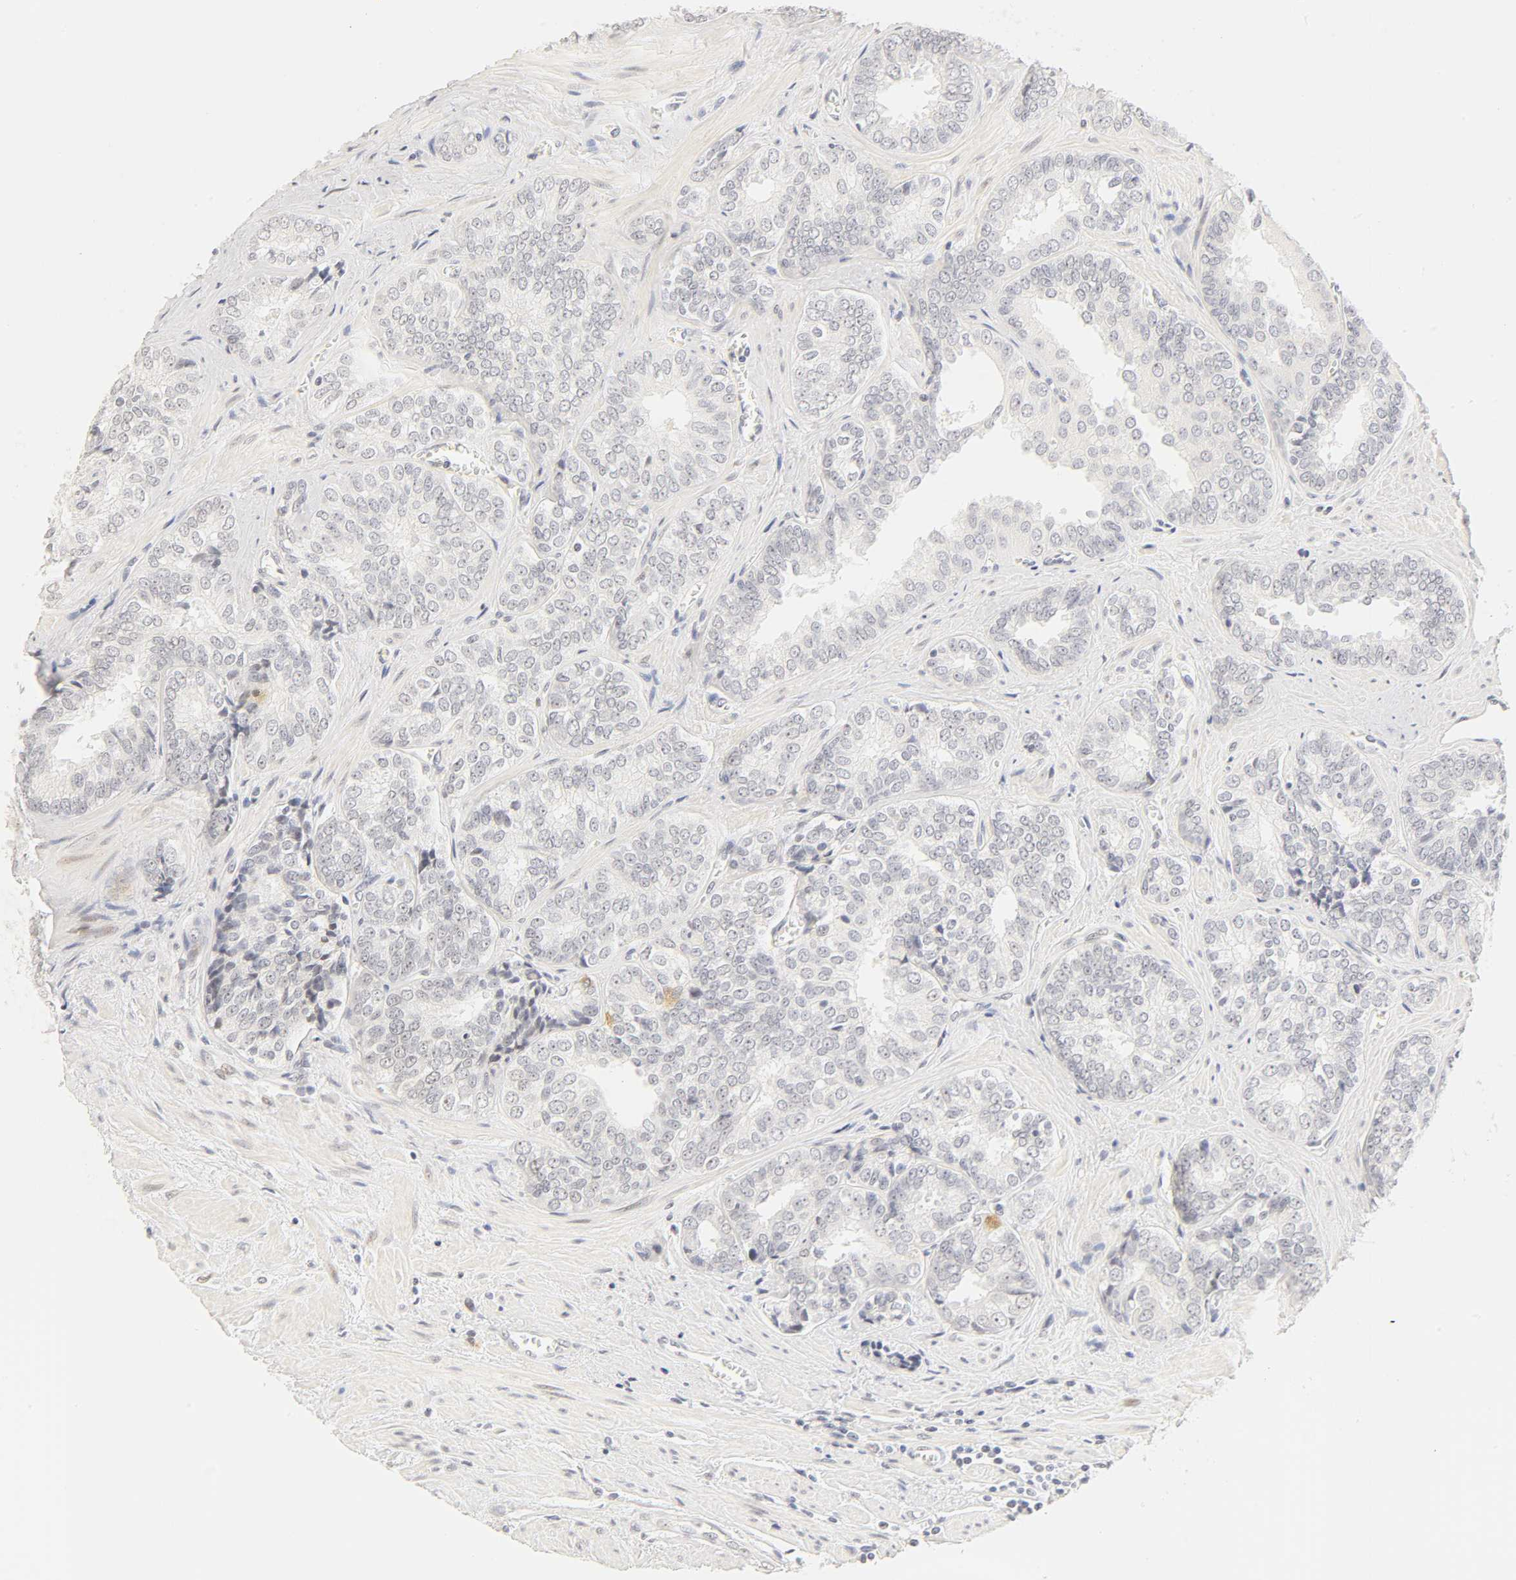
{"staining": {"intensity": "negative", "quantity": "none", "location": "none"}, "tissue": "prostate cancer", "cell_type": "Tumor cells", "image_type": "cancer", "snomed": [{"axis": "morphology", "description": "Adenocarcinoma, High grade"}, {"axis": "topography", "description": "Prostate"}], "caption": "High magnification brightfield microscopy of high-grade adenocarcinoma (prostate) stained with DAB (brown) and counterstained with hematoxylin (blue): tumor cells show no significant expression.", "gene": "MNAT1", "patient": {"sex": "male", "age": 67}}